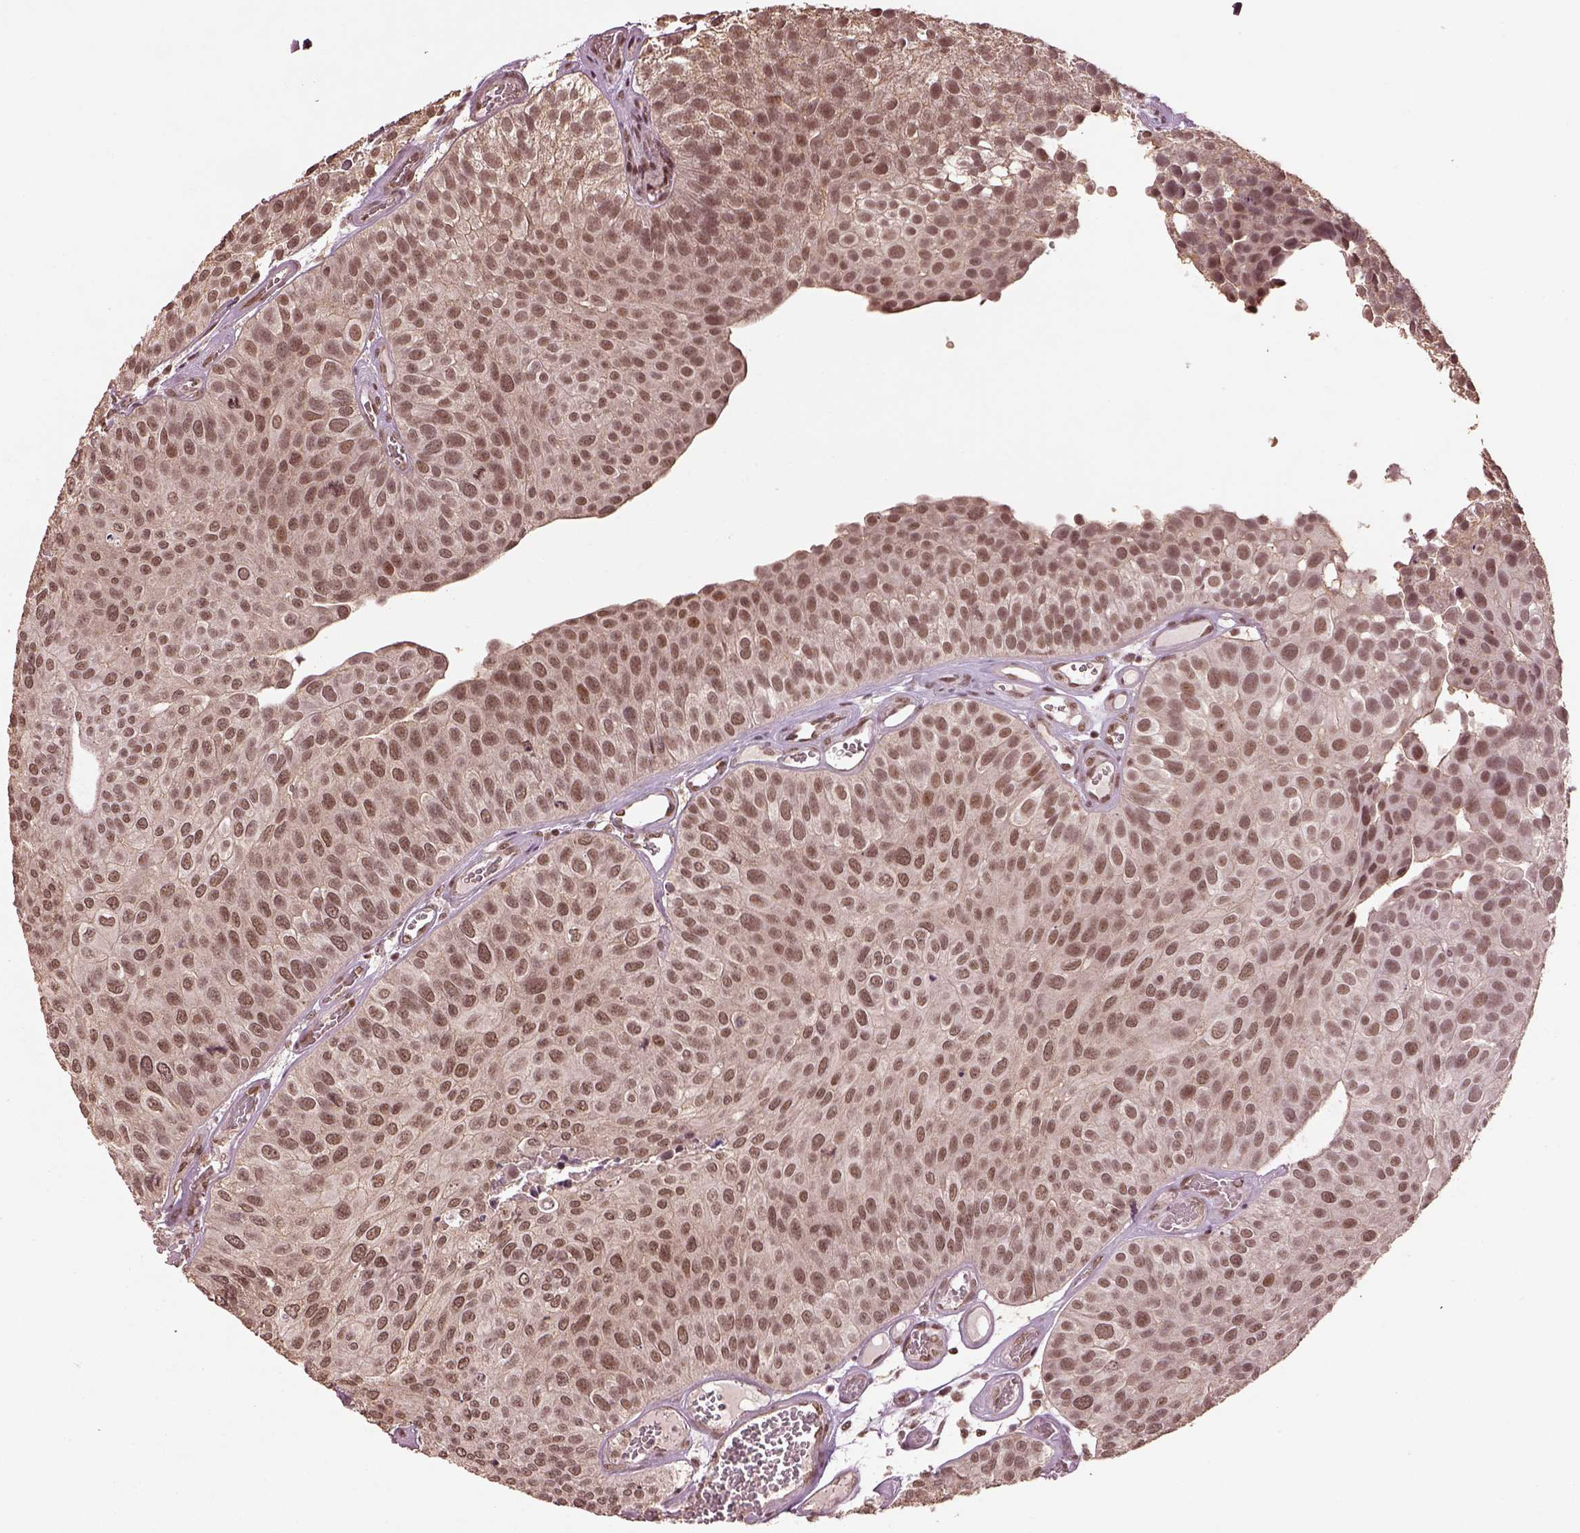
{"staining": {"intensity": "moderate", "quantity": ">75%", "location": "nuclear"}, "tissue": "urothelial cancer", "cell_type": "Tumor cells", "image_type": "cancer", "snomed": [{"axis": "morphology", "description": "Urothelial carcinoma, Low grade"}, {"axis": "topography", "description": "Urinary bladder"}], "caption": "Urothelial cancer was stained to show a protein in brown. There is medium levels of moderate nuclear expression in approximately >75% of tumor cells.", "gene": "BRD9", "patient": {"sex": "female", "age": 87}}